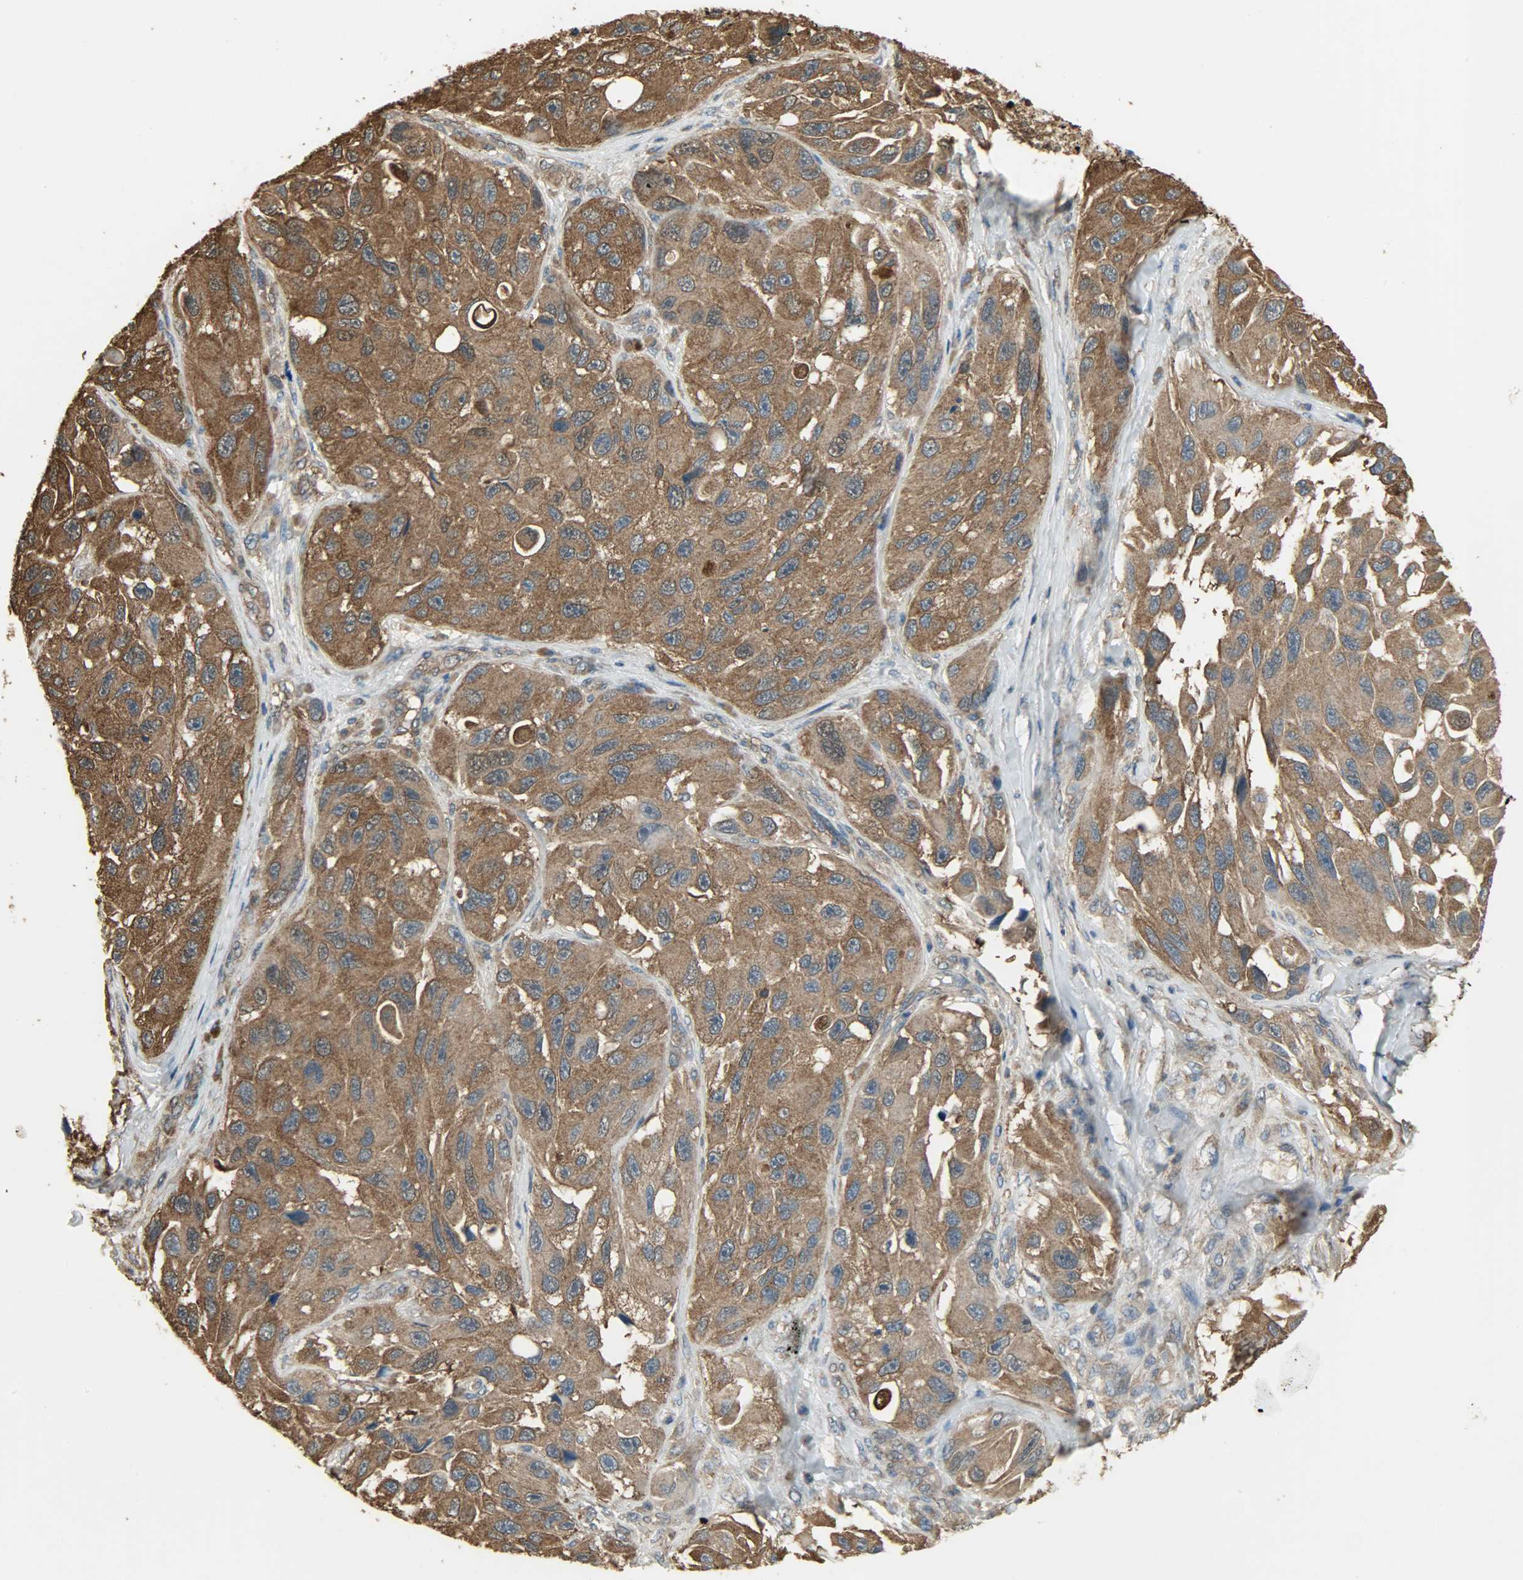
{"staining": {"intensity": "strong", "quantity": ">75%", "location": "cytoplasmic/membranous"}, "tissue": "melanoma", "cell_type": "Tumor cells", "image_type": "cancer", "snomed": [{"axis": "morphology", "description": "Malignant melanoma, NOS"}, {"axis": "topography", "description": "Skin"}], "caption": "IHC histopathology image of neoplastic tissue: human malignant melanoma stained using immunohistochemistry reveals high levels of strong protein expression localized specifically in the cytoplasmic/membranous of tumor cells, appearing as a cytoplasmic/membranous brown color.", "gene": "LDHB", "patient": {"sex": "female", "age": 73}}